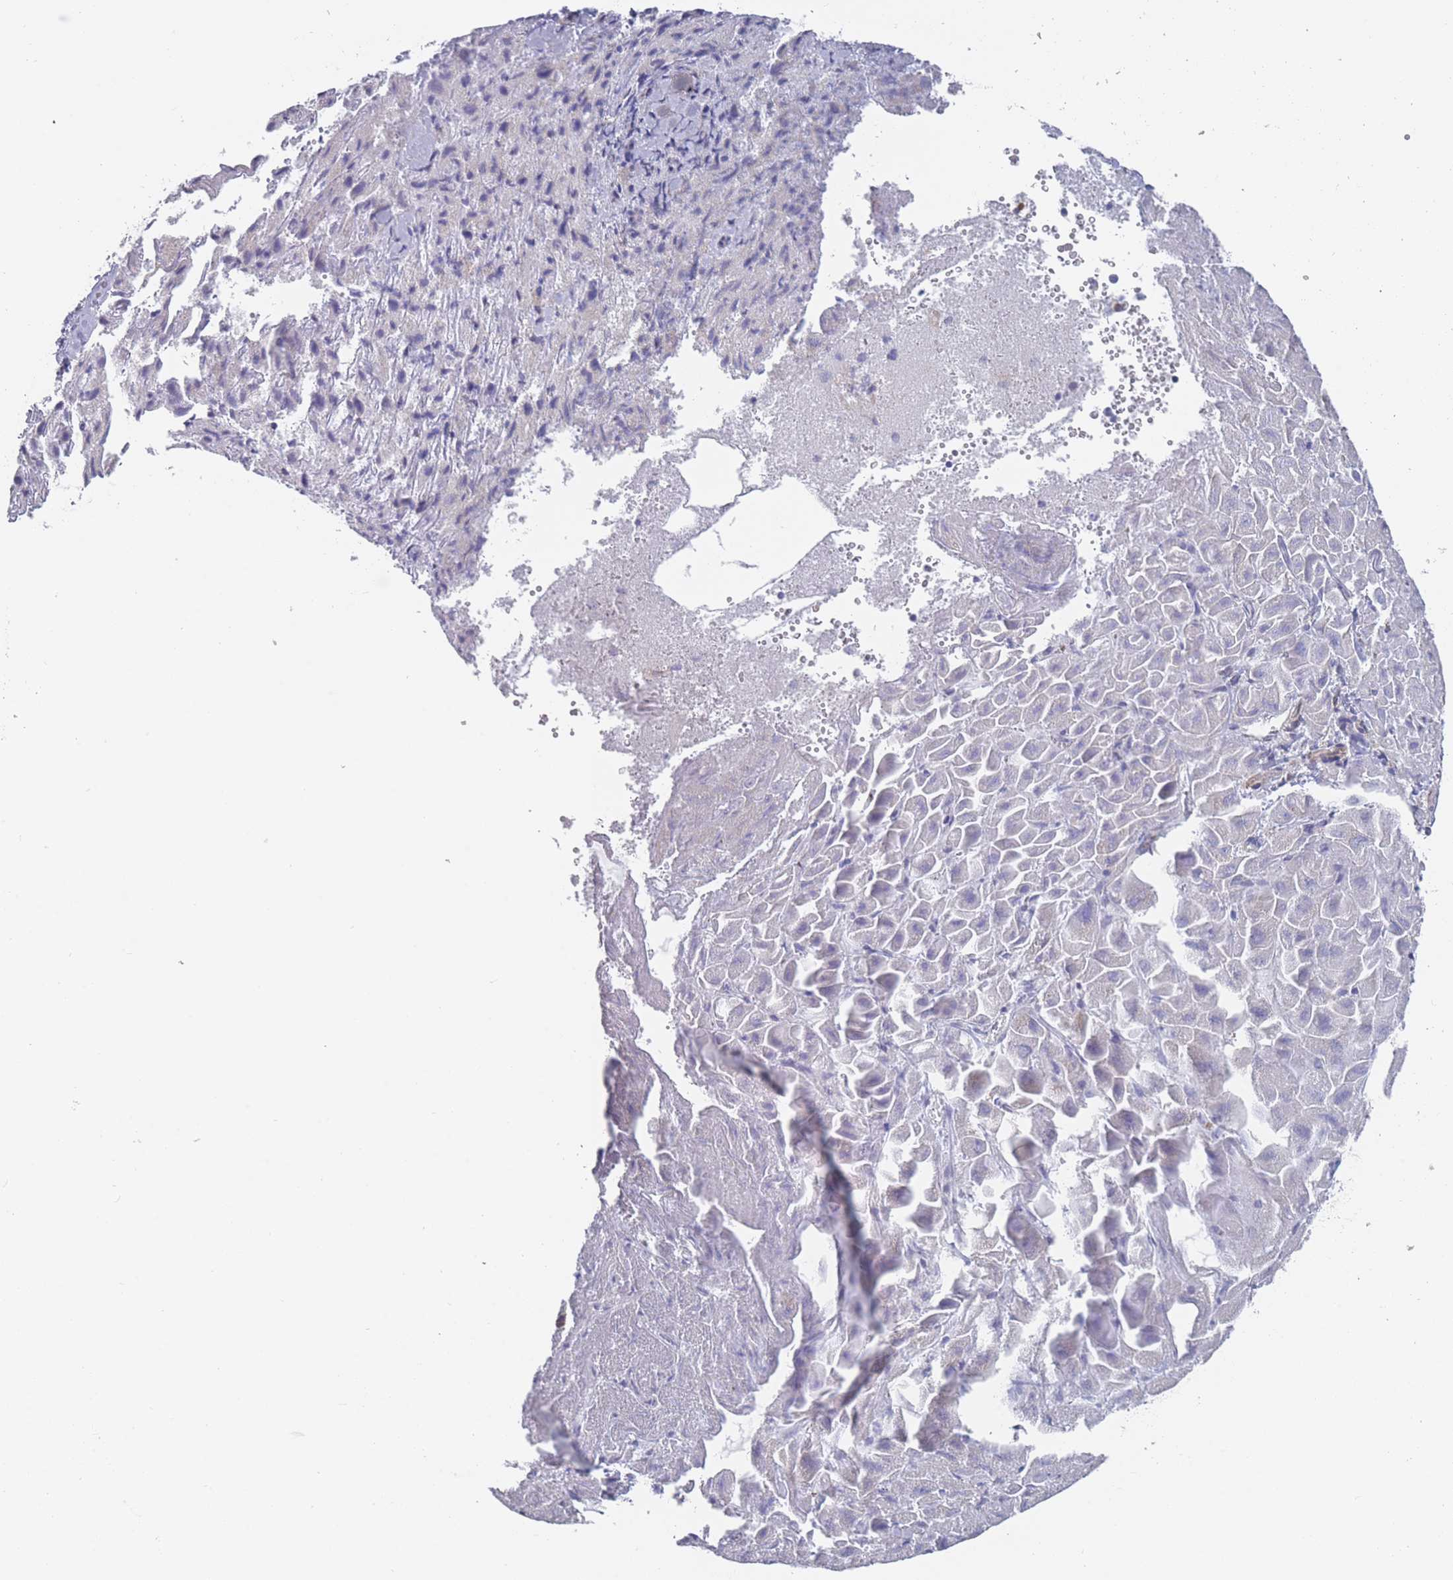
{"staining": {"intensity": "weak", "quantity": "25%-75%", "location": "cytoplasmic/membranous"}, "tissue": "liver cancer", "cell_type": "Tumor cells", "image_type": "cancer", "snomed": [{"axis": "morphology", "description": "Carcinoma, Hepatocellular, NOS"}, {"axis": "topography", "description": "Liver"}], "caption": "Immunohistochemistry of human liver cancer (hepatocellular carcinoma) reveals low levels of weak cytoplasmic/membranous positivity in approximately 25%-75% of tumor cells. (DAB = brown stain, brightfield microscopy at high magnification).", "gene": "SLC1A6", "patient": {"sex": "female", "age": 58}}